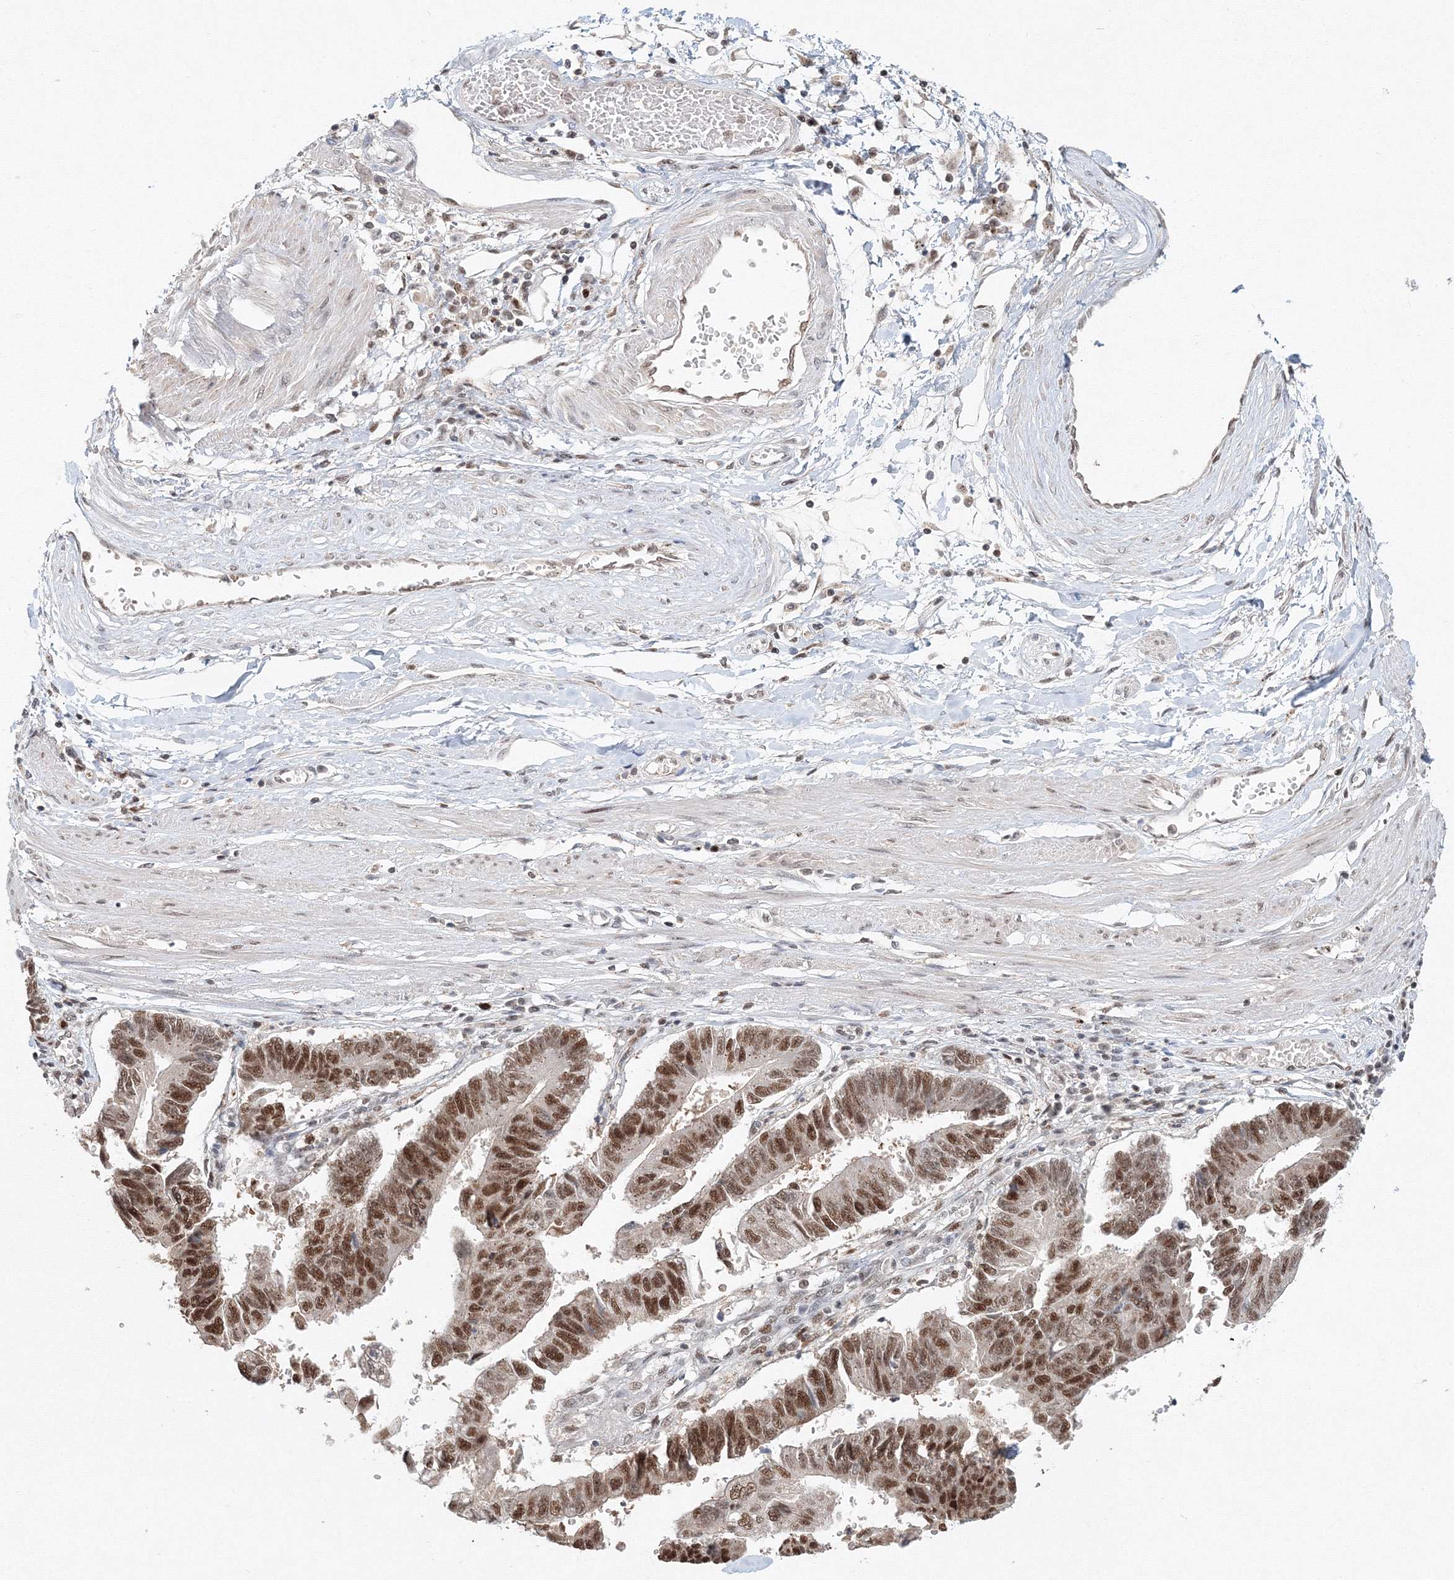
{"staining": {"intensity": "strong", "quantity": ">75%", "location": "nuclear"}, "tissue": "stomach cancer", "cell_type": "Tumor cells", "image_type": "cancer", "snomed": [{"axis": "morphology", "description": "Adenocarcinoma, NOS"}, {"axis": "topography", "description": "Stomach"}], "caption": "About >75% of tumor cells in stomach adenocarcinoma reveal strong nuclear protein positivity as visualized by brown immunohistochemical staining.", "gene": "IWS1", "patient": {"sex": "male", "age": 59}}